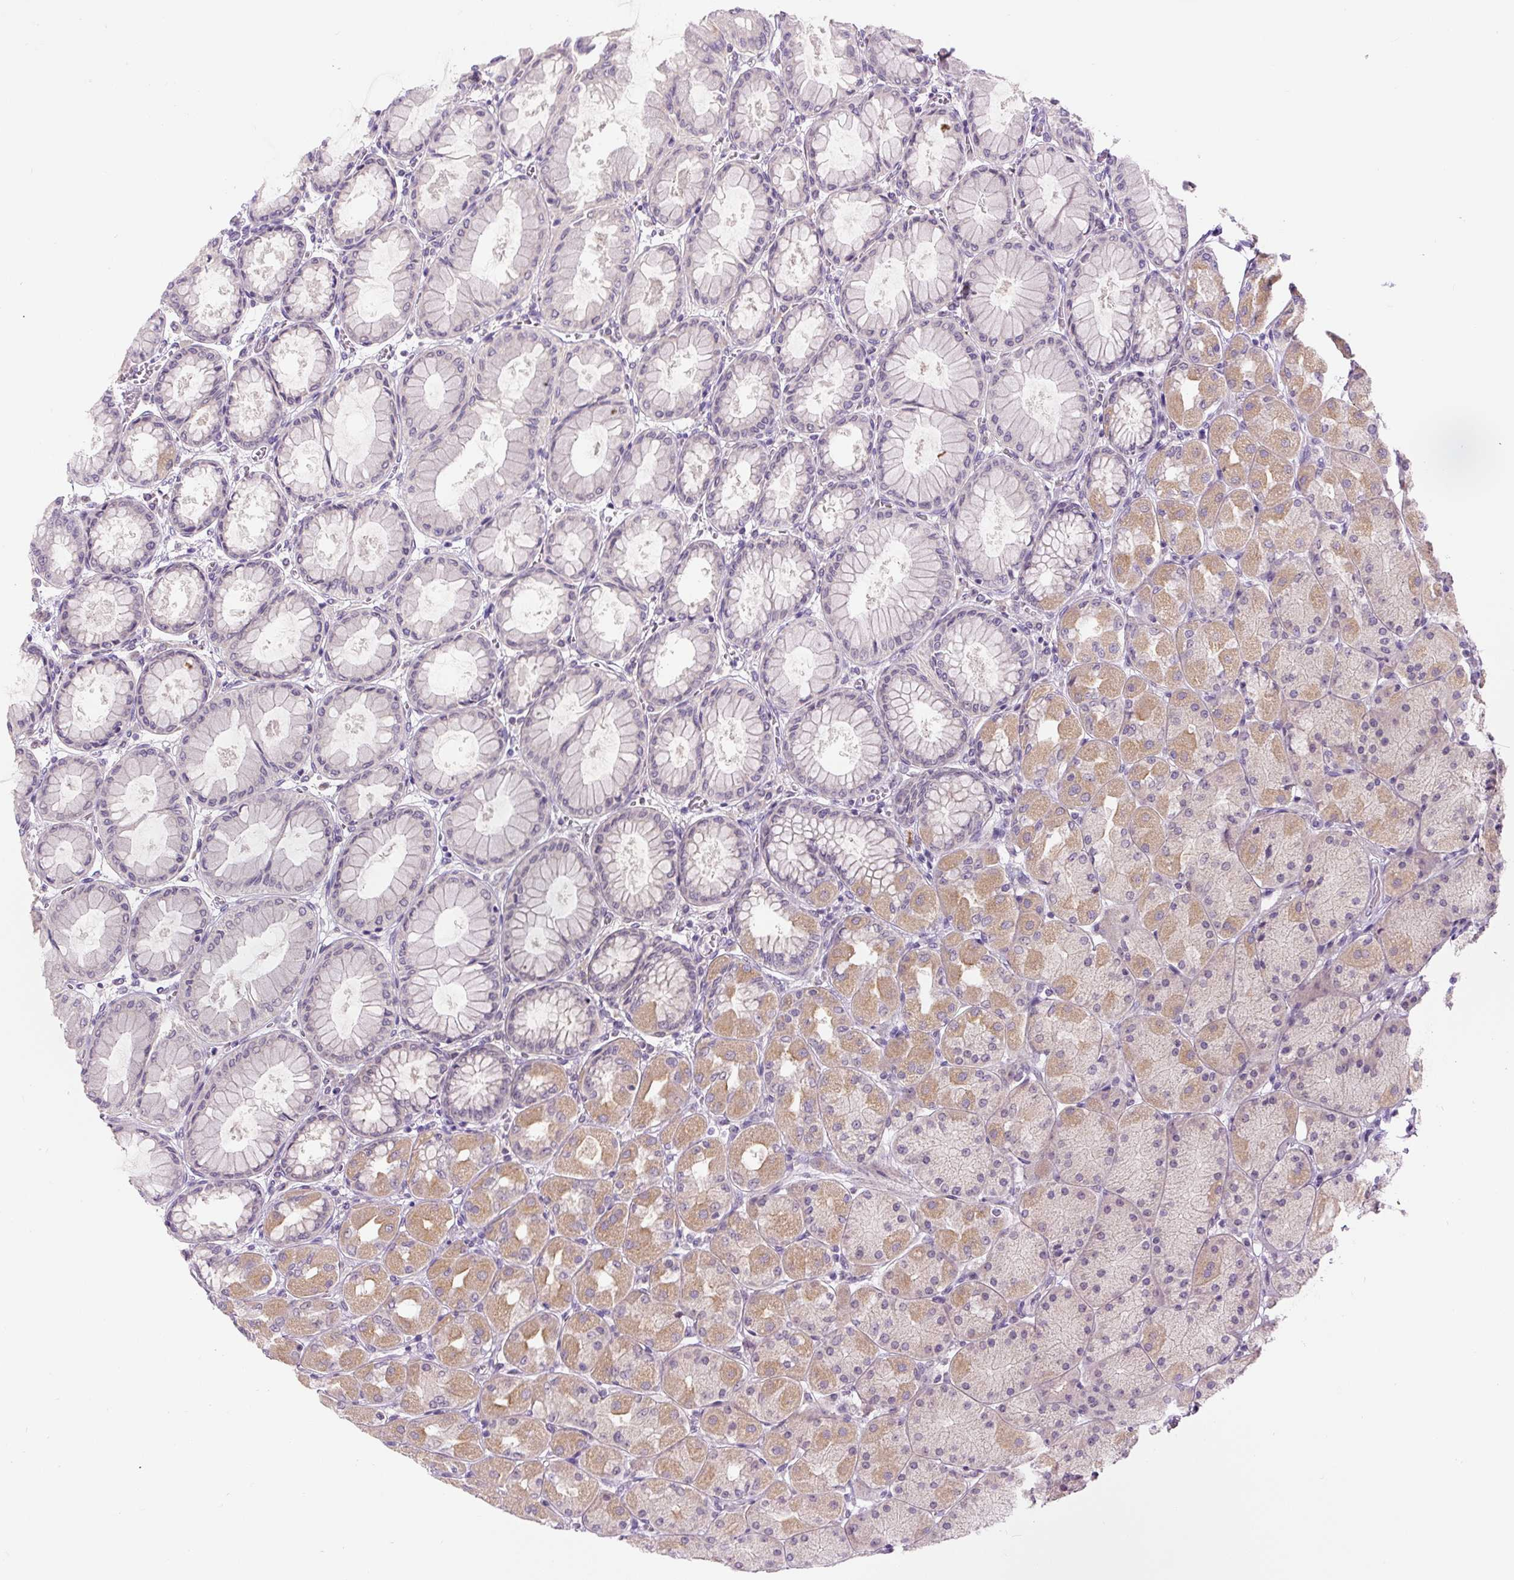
{"staining": {"intensity": "moderate", "quantity": "25%-75%", "location": "cytoplasmic/membranous"}, "tissue": "stomach", "cell_type": "Glandular cells", "image_type": "normal", "snomed": [{"axis": "morphology", "description": "Normal tissue, NOS"}, {"axis": "topography", "description": "Stomach, upper"}], "caption": "This micrograph exhibits benign stomach stained with immunohistochemistry (IHC) to label a protein in brown. The cytoplasmic/membranous of glandular cells show moderate positivity for the protein. Nuclei are counter-stained blue.", "gene": "FABP7", "patient": {"sex": "female", "age": 56}}